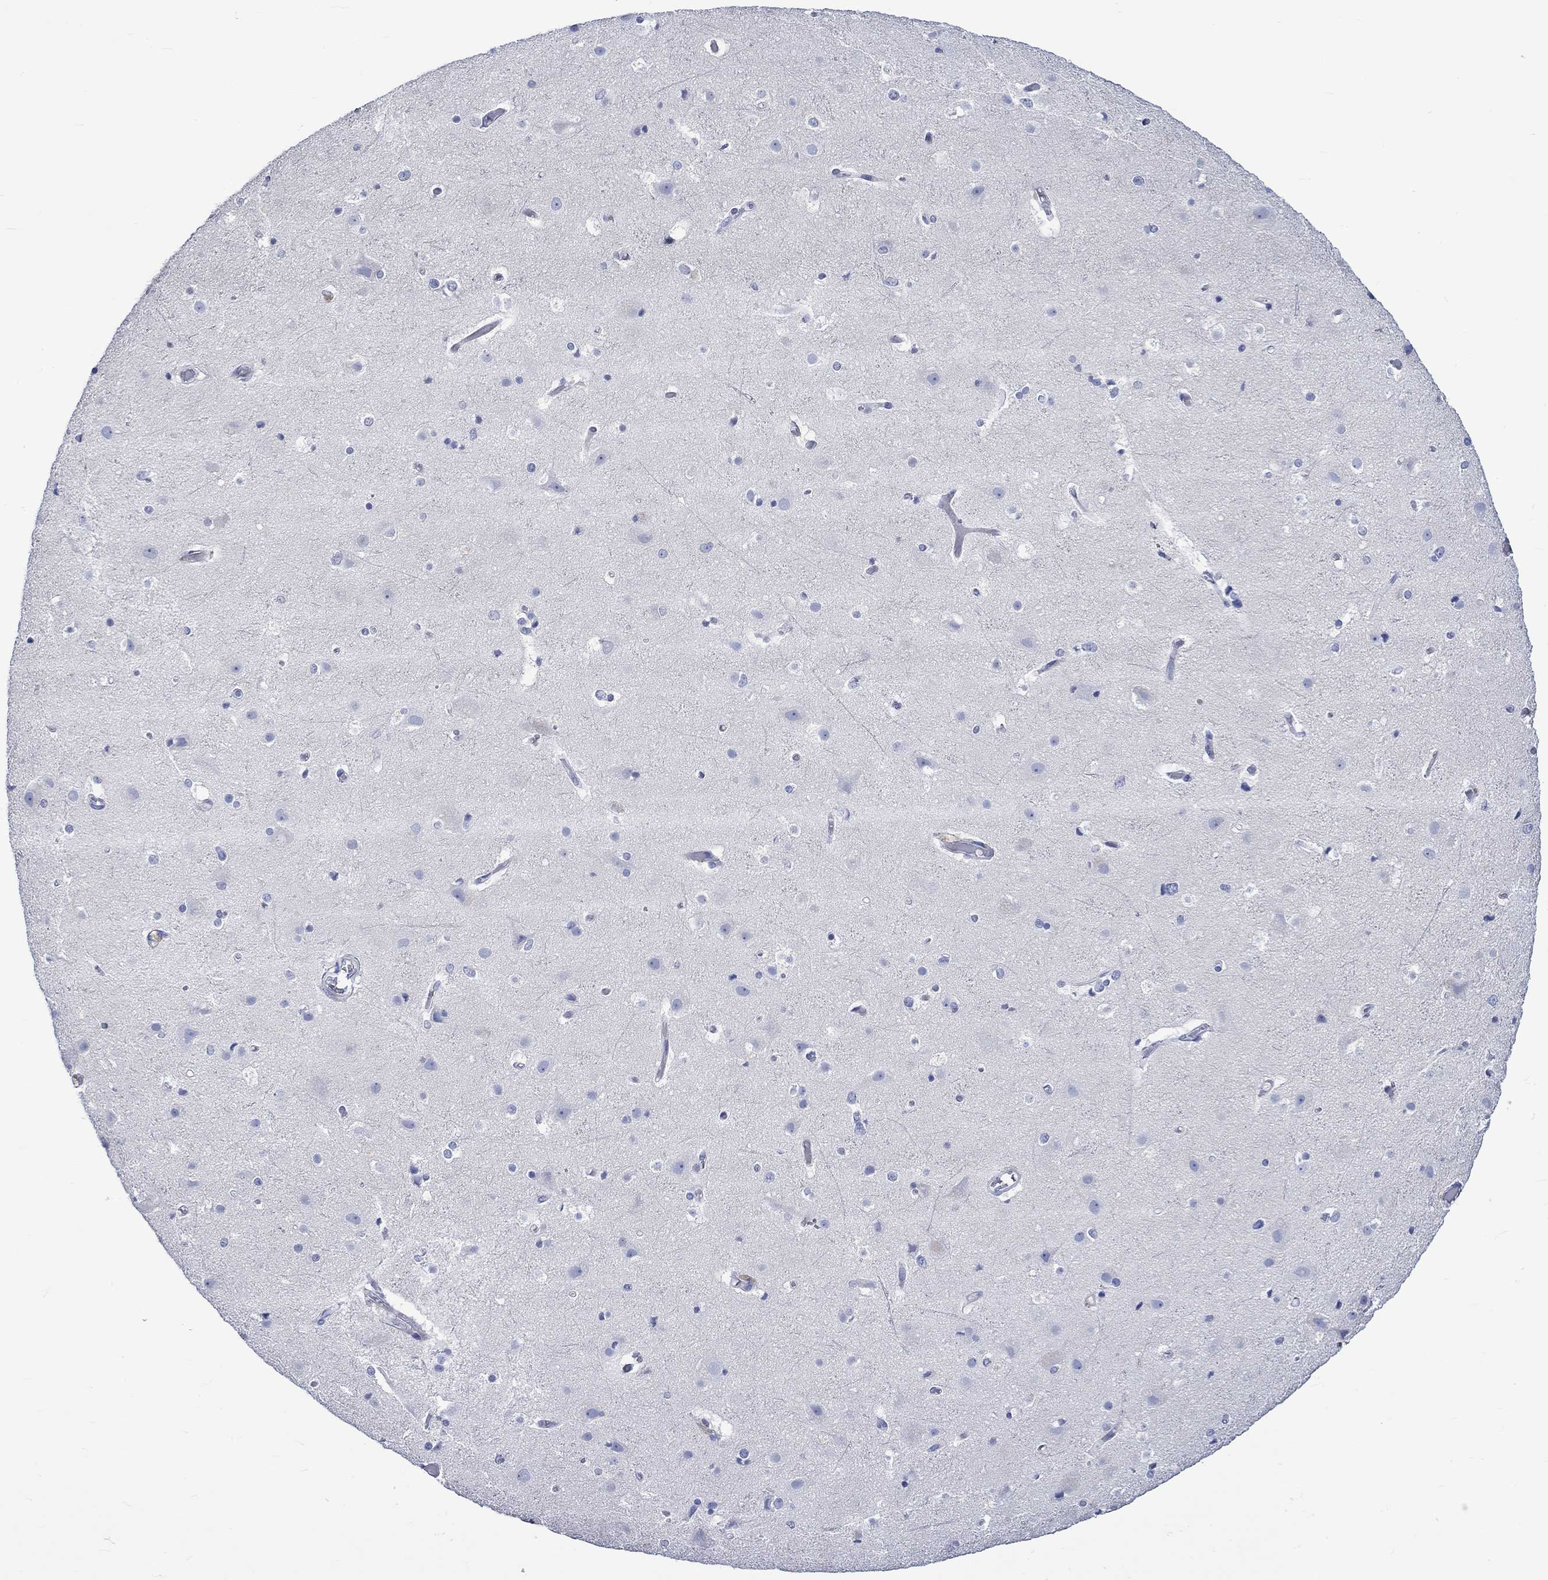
{"staining": {"intensity": "negative", "quantity": "none", "location": "none"}, "tissue": "cerebral cortex", "cell_type": "Endothelial cells", "image_type": "normal", "snomed": [{"axis": "morphology", "description": "Normal tissue, NOS"}, {"axis": "topography", "description": "Cerebral cortex"}], "caption": "The immunohistochemistry image has no significant positivity in endothelial cells of cerebral cortex.", "gene": "NRIP3", "patient": {"sex": "female", "age": 52}}